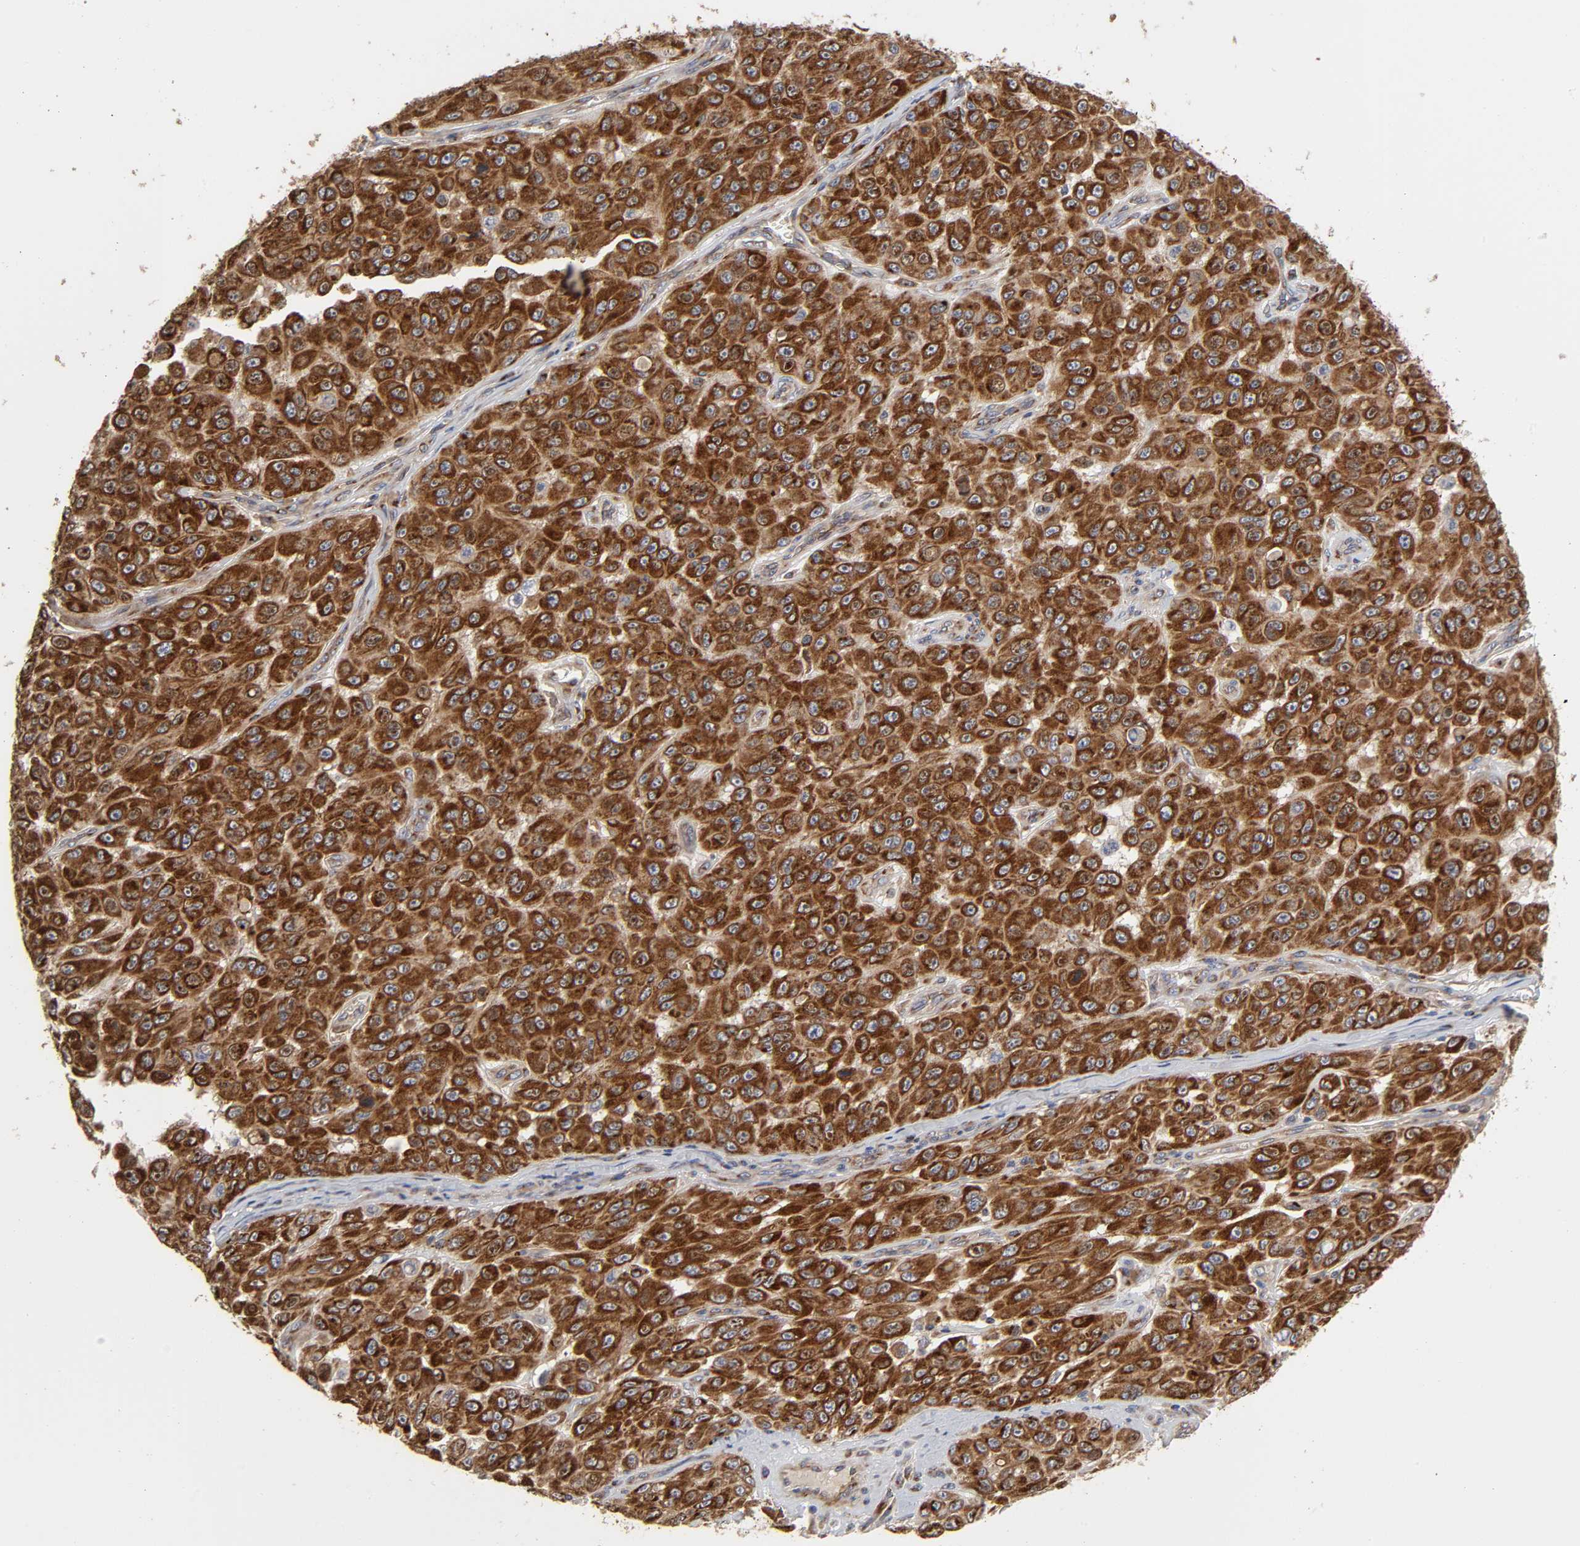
{"staining": {"intensity": "strong", "quantity": ">75%", "location": "cytoplasmic/membranous"}, "tissue": "melanoma", "cell_type": "Tumor cells", "image_type": "cancer", "snomed": [{"axis": "morphology", "description": "Malignant melanoma, NOS"}, {"axis": "topography", "description": "Skin"}], "caption": "Protein analysis of melanoma tissue shows strong cytoplasmic/membranous positivity in about >75% of tumor cells.", "gene": "GNPTG", "patient": {"sex": "male", "age": 30}}